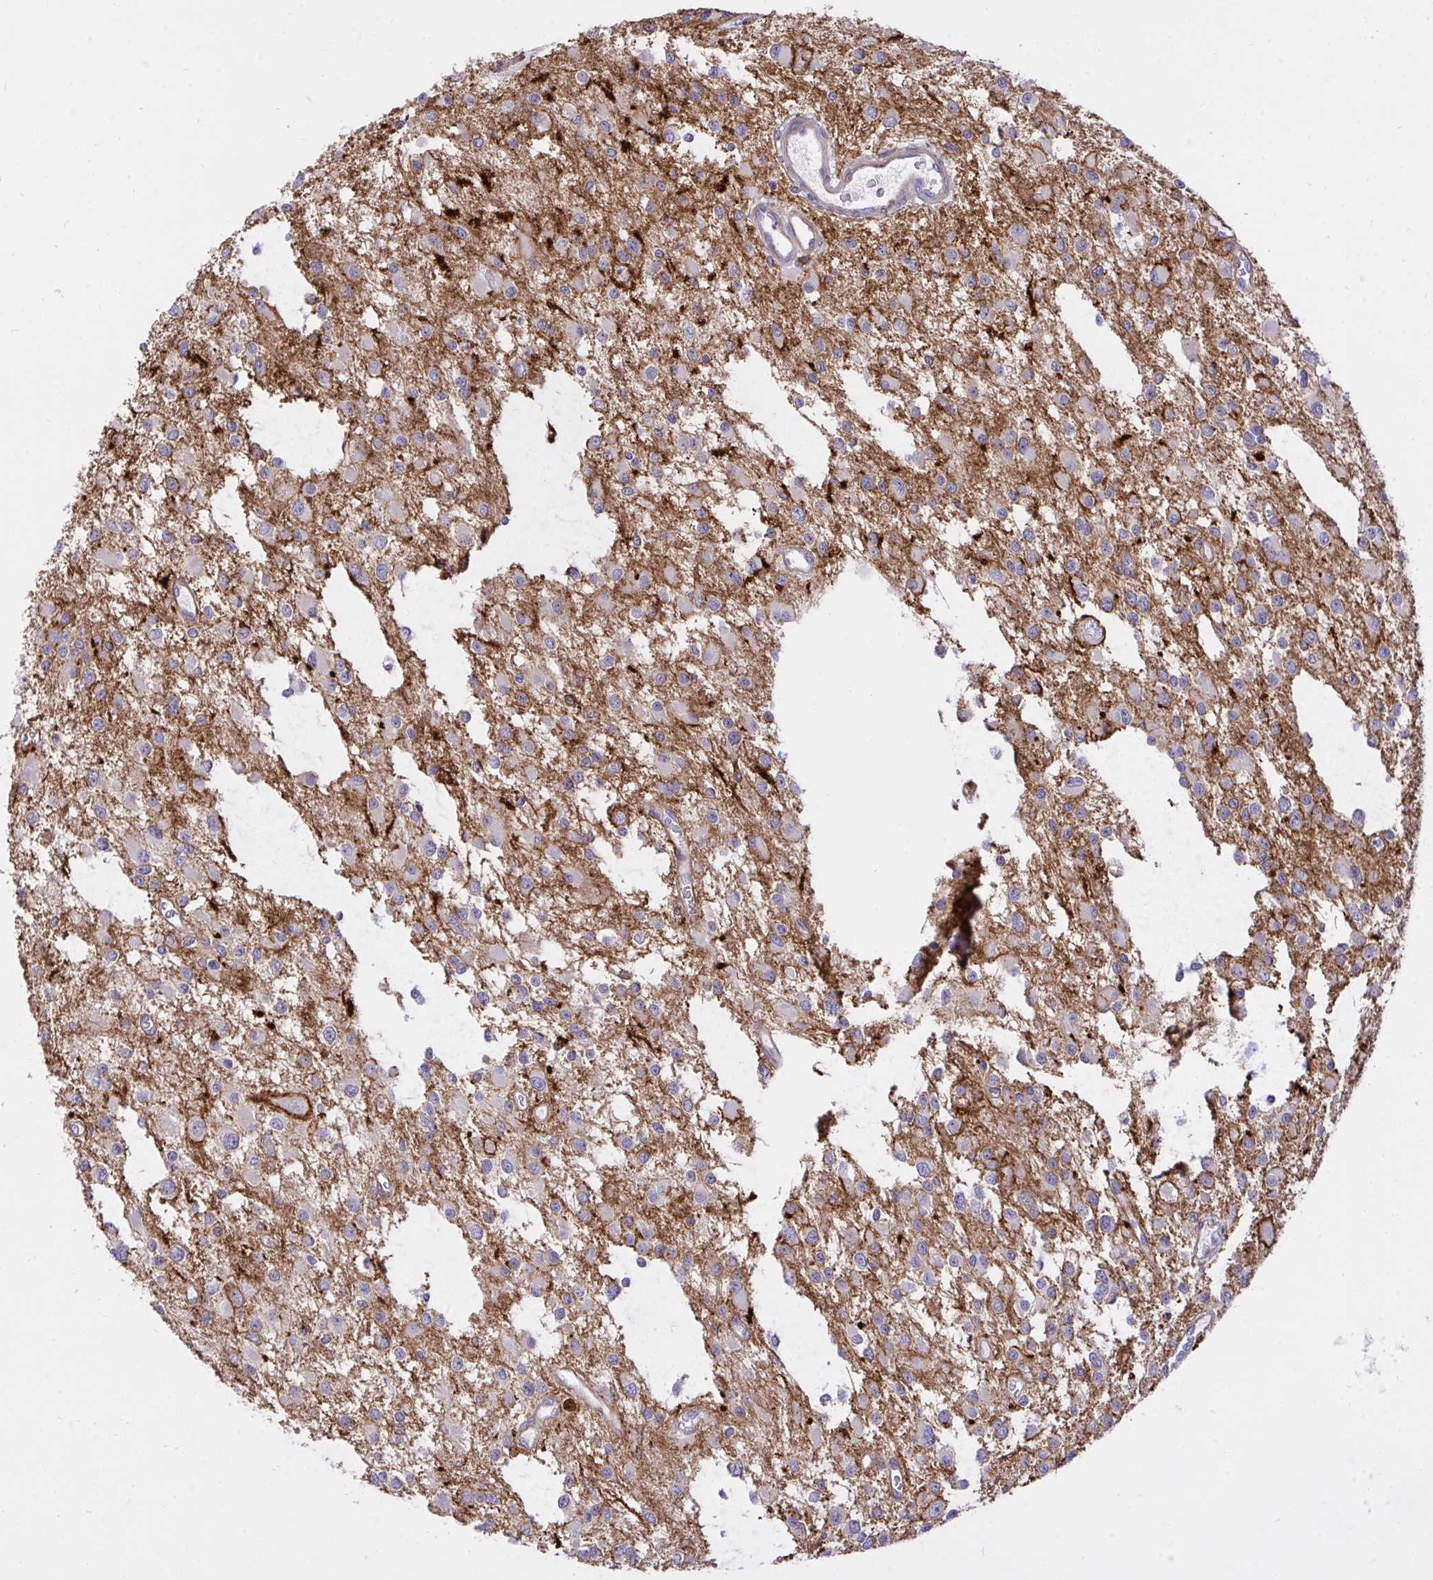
{"staining": {"intensity": "negative", "quantity": "none", "location": "none"}, "tissue": "glioma", "cell_type": "Tumor cells", "image_type": "cancer", "snomed": [{"axis": "morphology", "description": "Glioma, malignant, Low grade"}, {"axis": "topography", "description": "Brain"}], "caption": "Tumor cells are negative for brown protein staining in glioma. (Brightfield microscopy of DAB (3,3'-diaminobenzidine) IHC at high magnification).", "gene": "ERI1", "patient": {"sex": "male", "age": 43}}